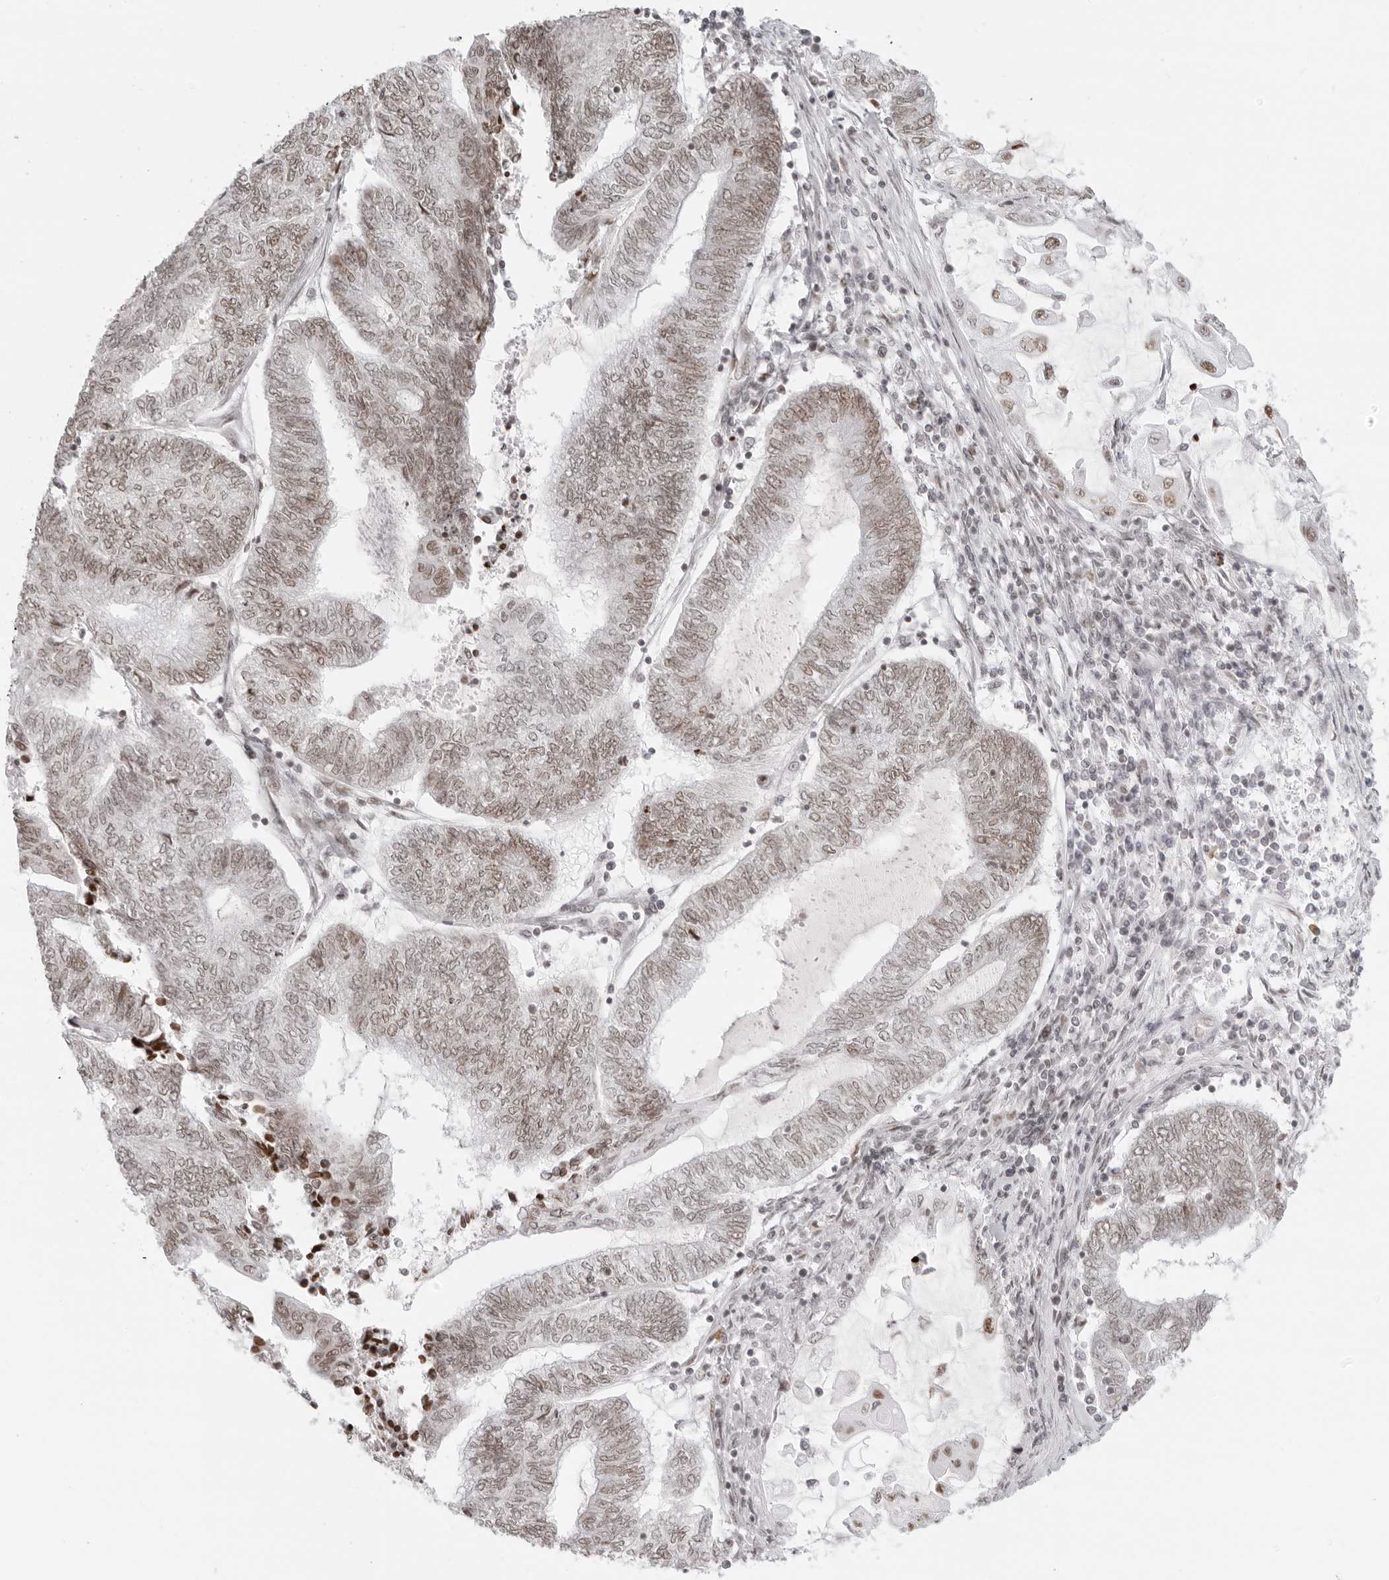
{"staining": {"intensity": "weak", "quantity": "25%-75%", "location": "nuclear"}, "tissue": "endometrial cancer", "cell_type": "Tumor cells", "image_type": "cancer", "snomed": [{"axis": "morphology", "description": "Adenocarcinoma, NOS"}, {"axis": "topography", "description": "Uterus"}, {"axis": "topography", "description": "Endometrium"}], "caption": "Weak nuclear expression for a protein is appreciated in approximately 25%-75% of tumor cells of endometrial adenocarcinoma using immunohistochemistry (IHC).", "gene": "RCC1", "patient": {"sex": "female", "age": 70}}